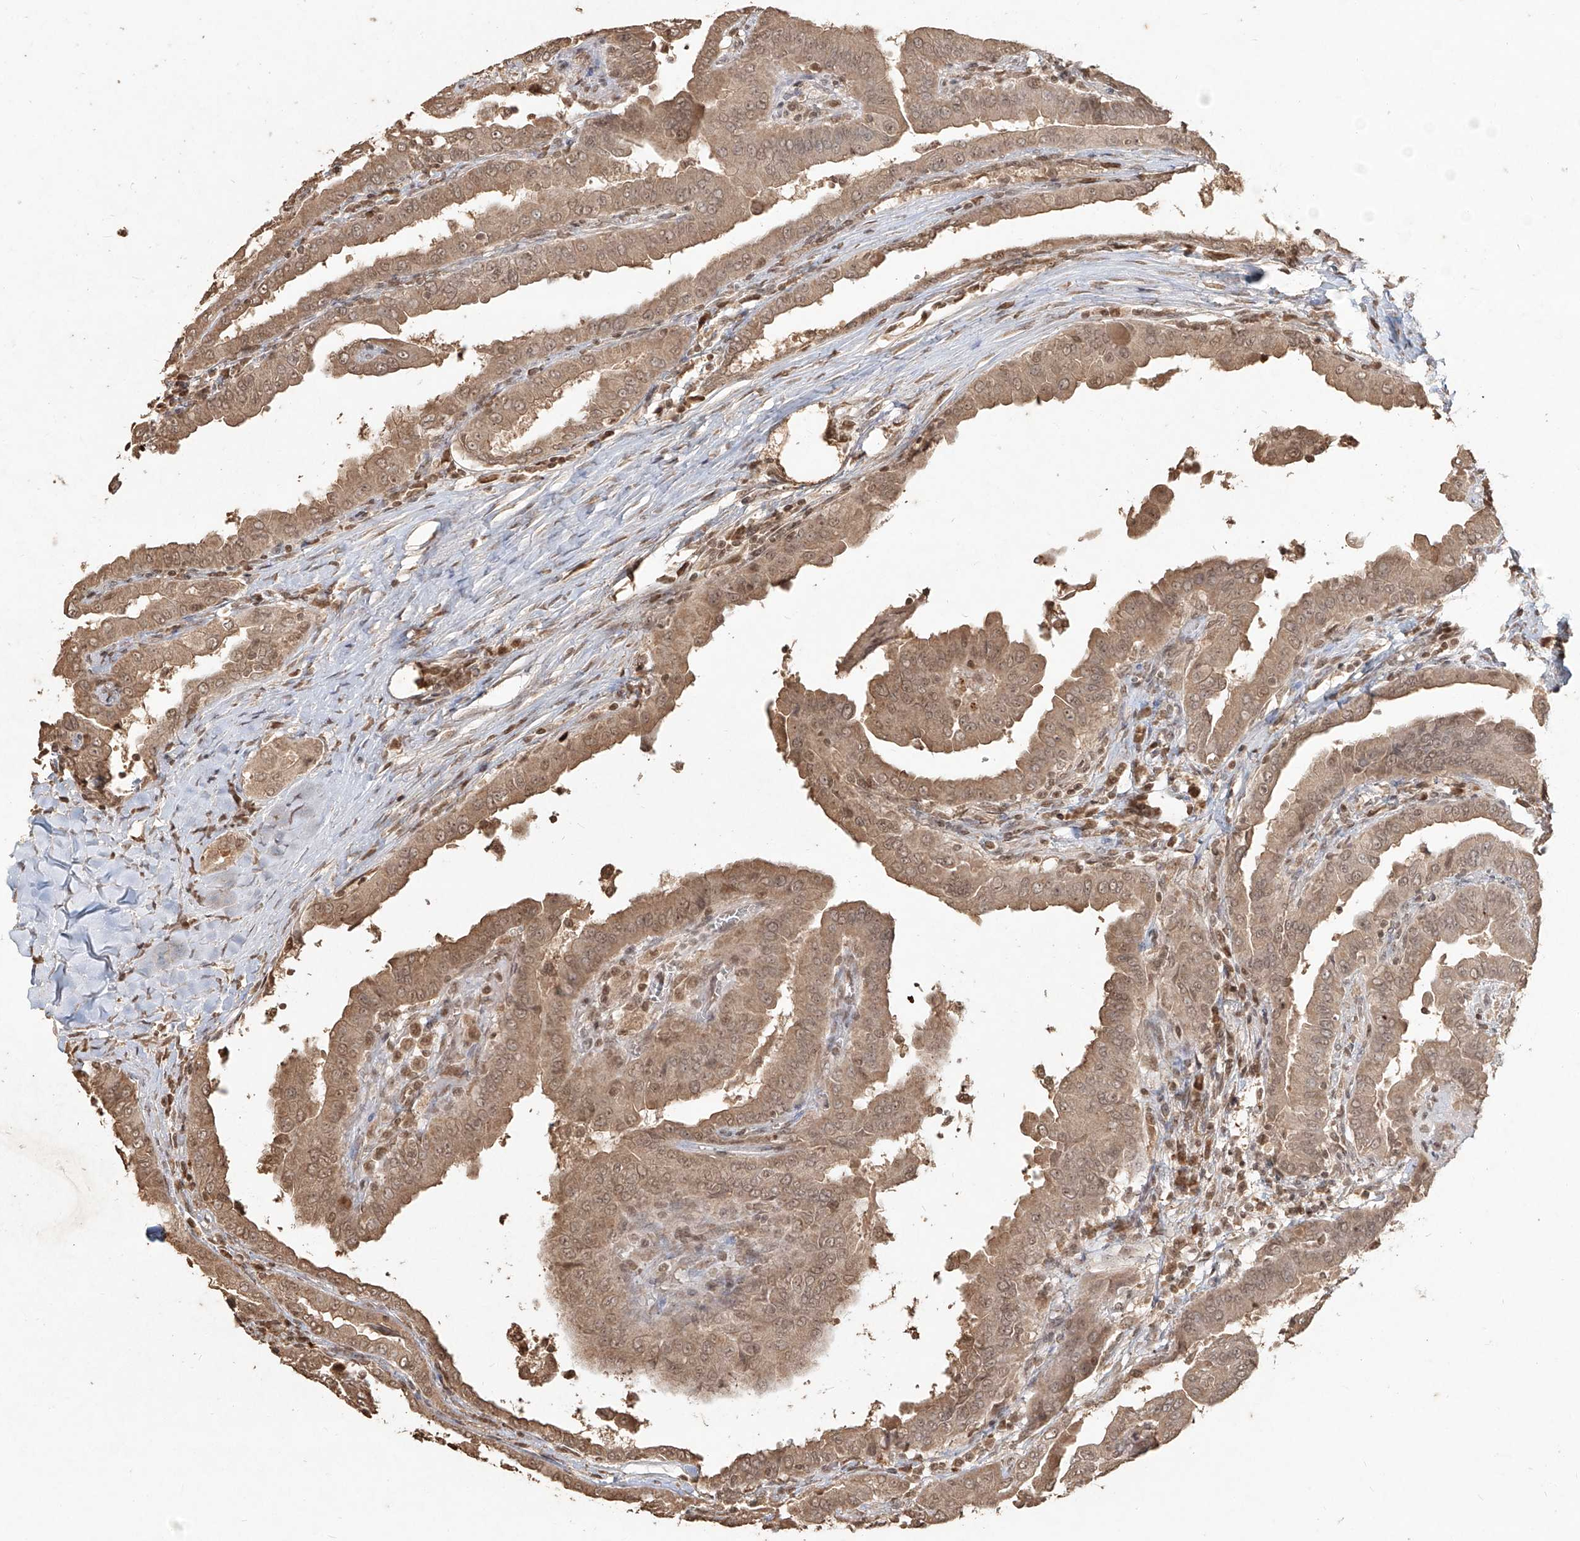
{"staining": {"intensity": "moderate", "quantity": ">75%", "location": "cytoplasmic/membranous,nuclear"}, "tissue": "thyroid cancer", "cell_type": "Tumor cells", "image_type": "cancer", "snomed": [{"axis": "morphology", "description": "Papillary adenocarcinoma, NOS"}, {"axis": "topography", "description": "Thyroid gland"}], "caption": "Immunohistochemistry (IHC) staining of thyroid cancer, which exhibits medium levels of moderate cytoplasmic/membranous and nuclear positivity in about >75% of tumor cells indicating moderate cytoplasmic/membranous and nuclear protein staining. The staining was performed using DAB (brown) for protein detection and nuclei were counterstained in hematoxylin (blue).", "gene": "UBE2K", "patient": {"sex": "male", "age": 33}}